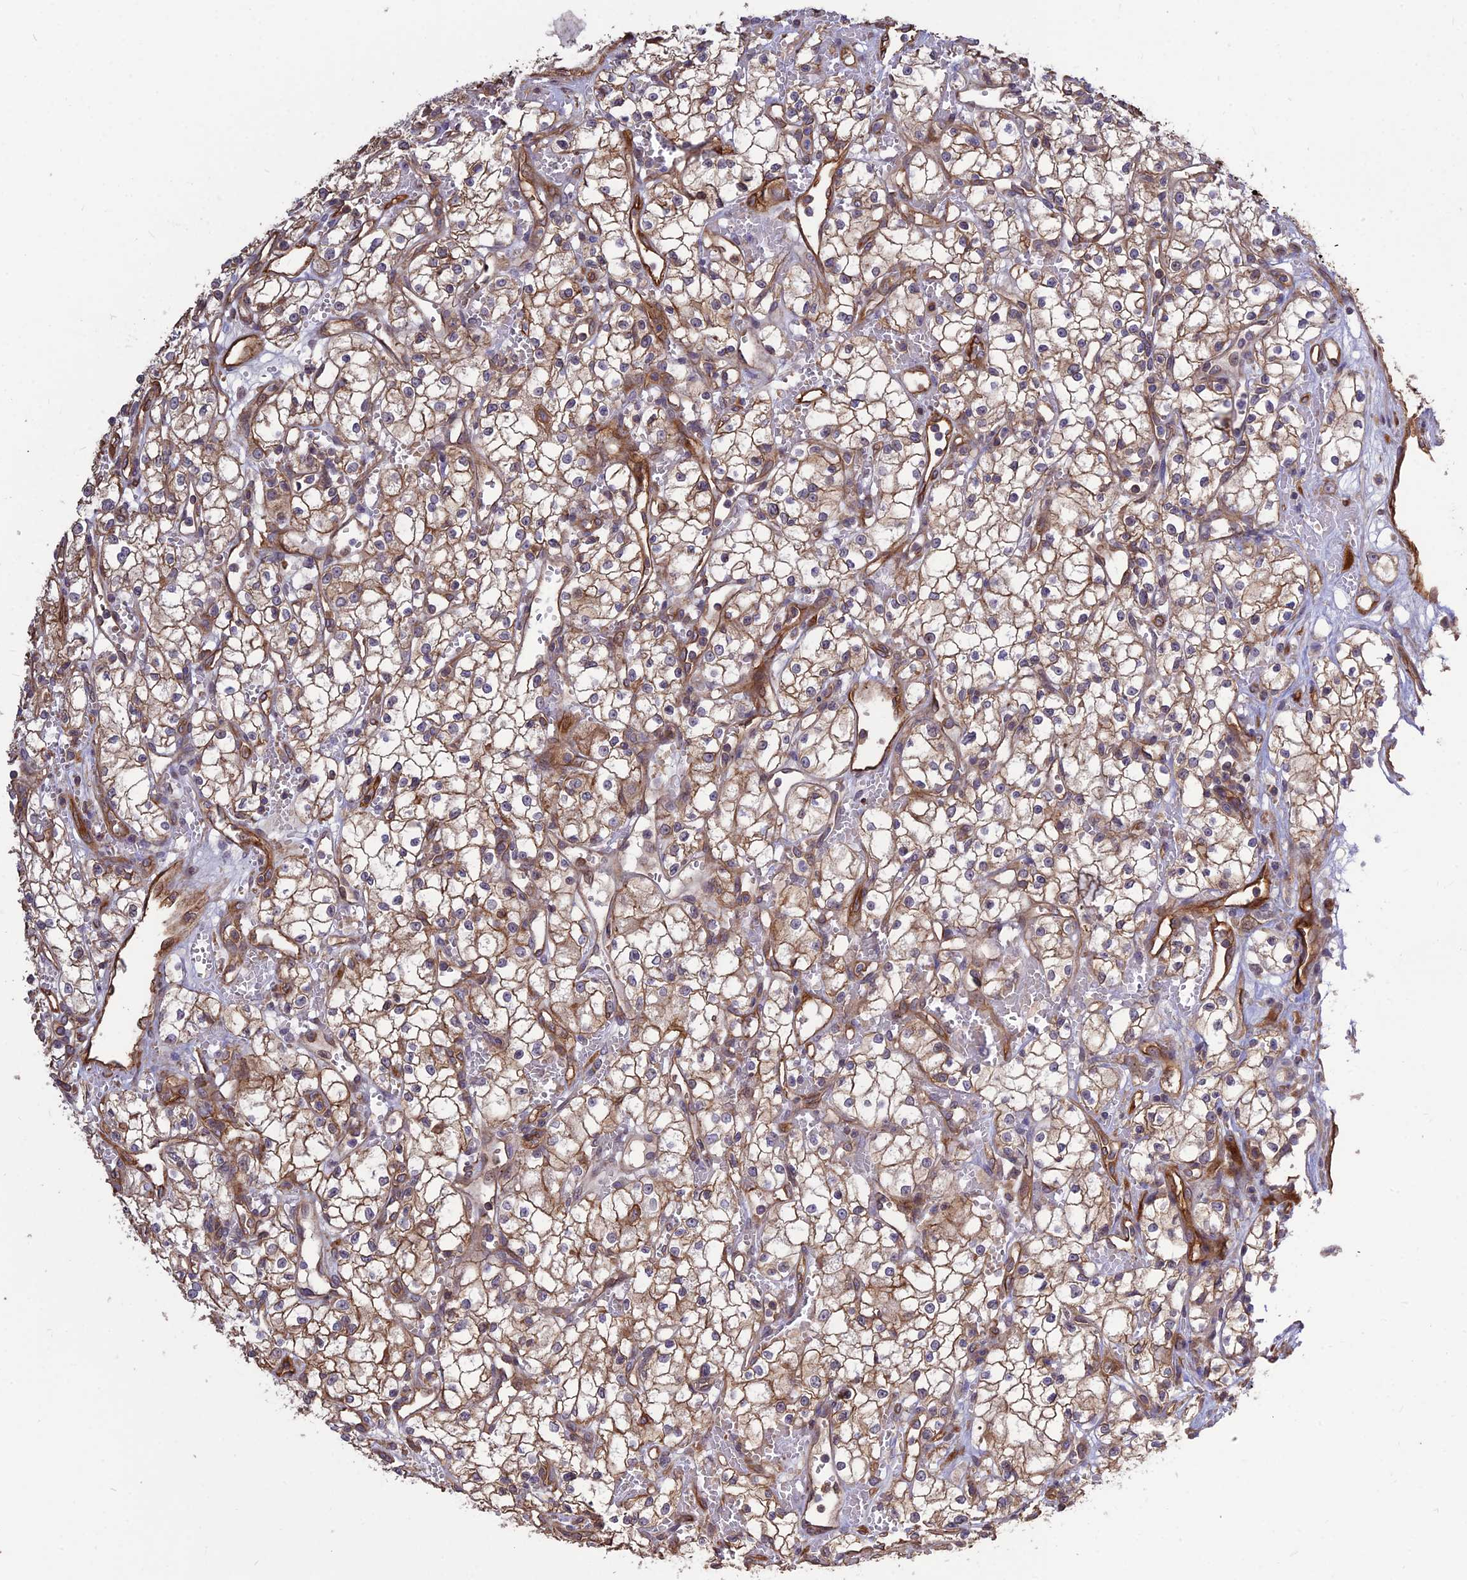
{"staining": {"intensity": "moderate", "quantity": ">75%", "location": "cytoplasmic/membranous"}, "tissue": "renal cancer", "cell_type": "Tumor cells", "image_type": "cancer", "snomed": [{"axis": "morphology", "description": "Adenocarcinoma, NOS"}, {"axis": "topography", "description": "Kidney"}], "caption": "Human renal adenocarcinoma stained with a protein marker reveals moderate staining in tumor cells.", "gene": "CRTAP", "patient": {"sex": "male", "age": 59}}